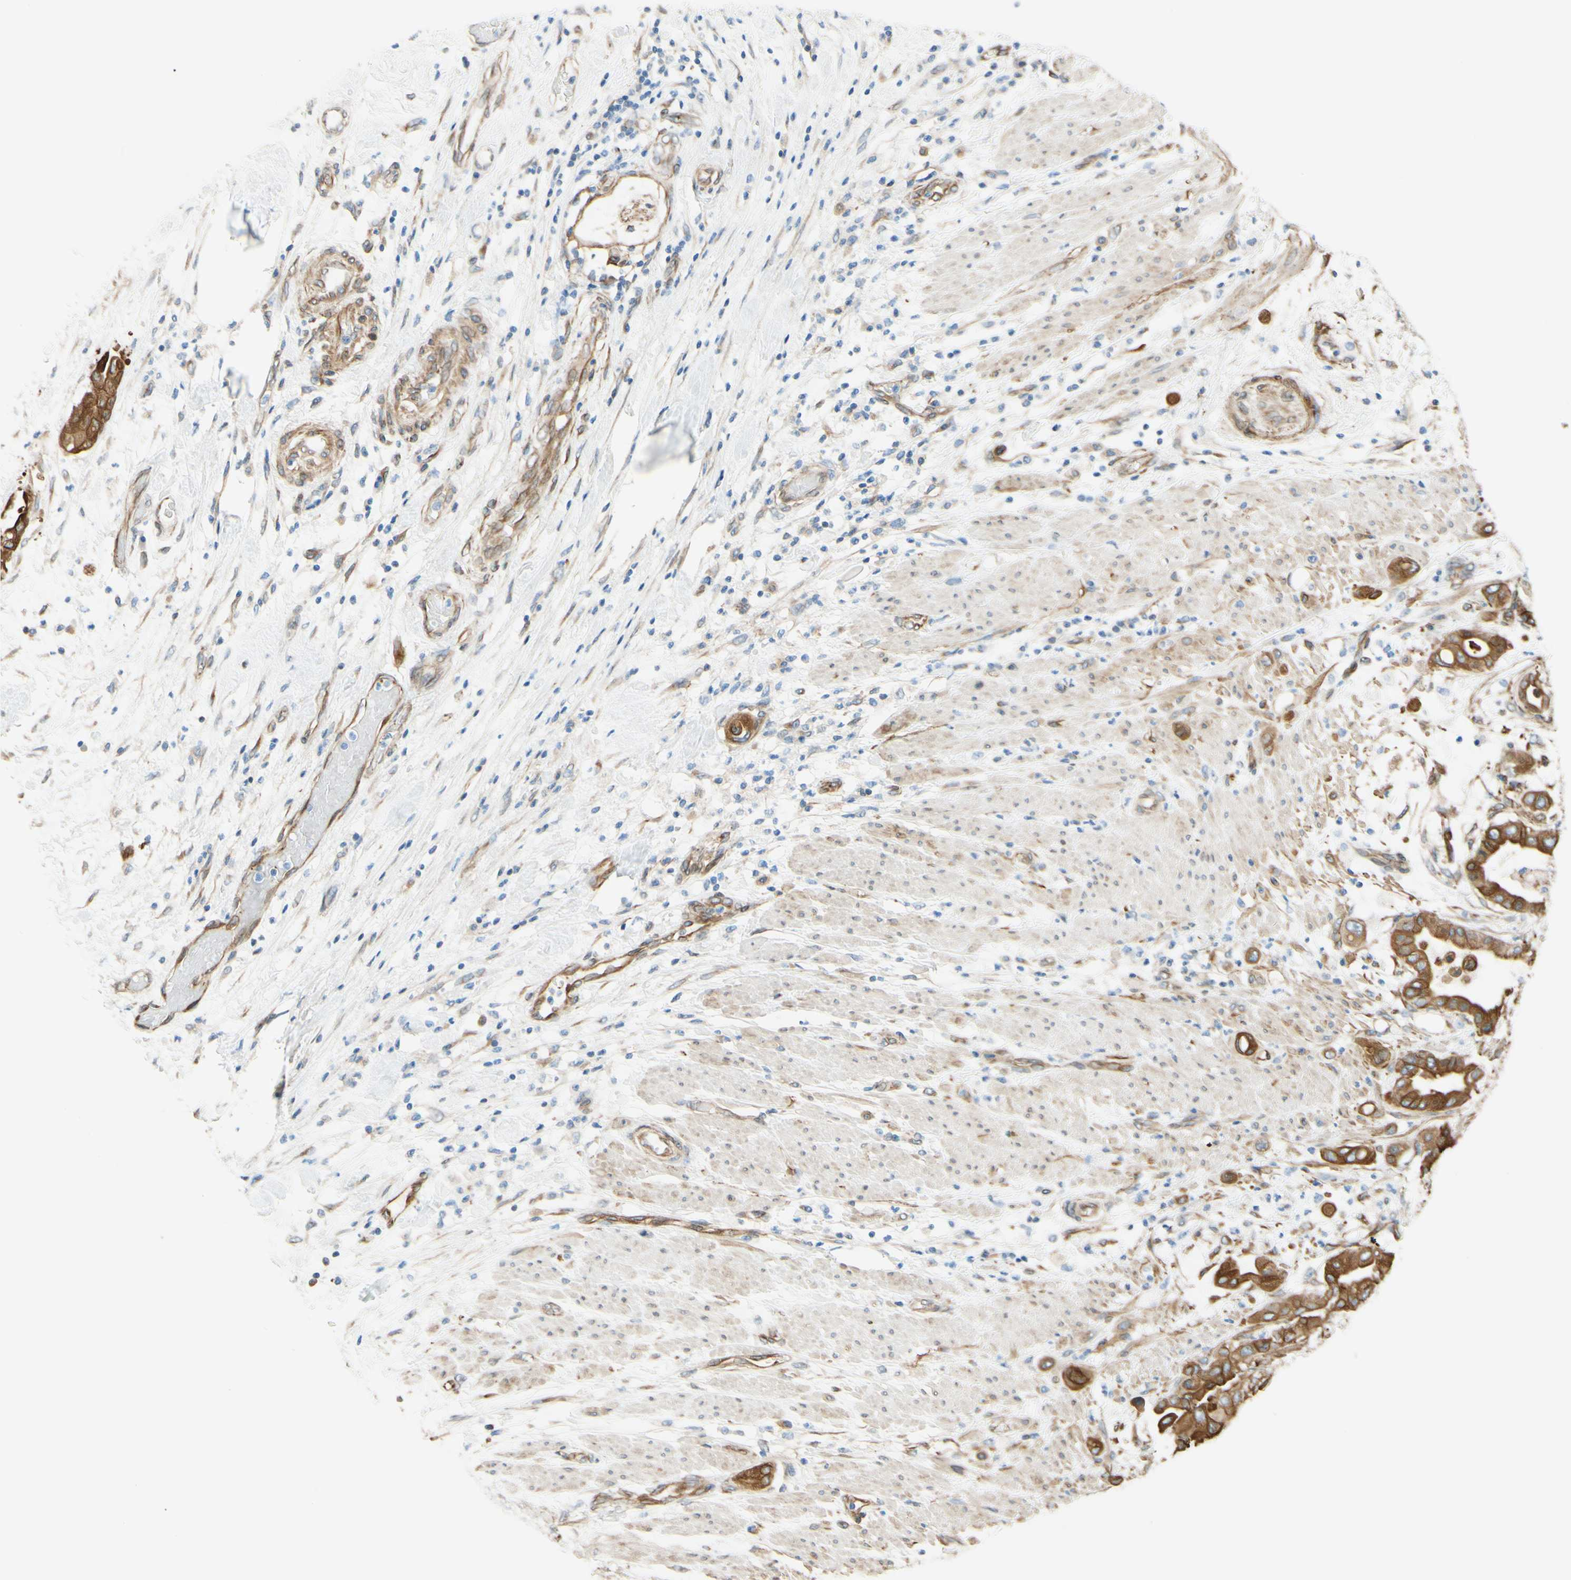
{"staining": {"intensity": "strong", "quantity": ">75%", "location": "cytoplasmic/membranous"}, "tissue": "pancreatic cancer", "cell_type": "Tumor cells", "image_type": "cancer", "snomed": [{"axis": "morphology", "description": "Adenocarcinoma, NOS"}, {"axis": "morphology", "description": "Adenocarcinoma, metastatic, NOS"}, {"axis": "topography", "description": "Lymph node"}, {"axis": "topography", "description": "Pancreas"}, {"axis": "topography", "description": "Duodenum"}], "caption": "A brown stain labels strong cytoplasmic/membranous expression of a protein in human pancreatic adenocarcinoma tumor cells.", "gene": "ENDOD1", "patient": {"sex": "female", "age": 64}}